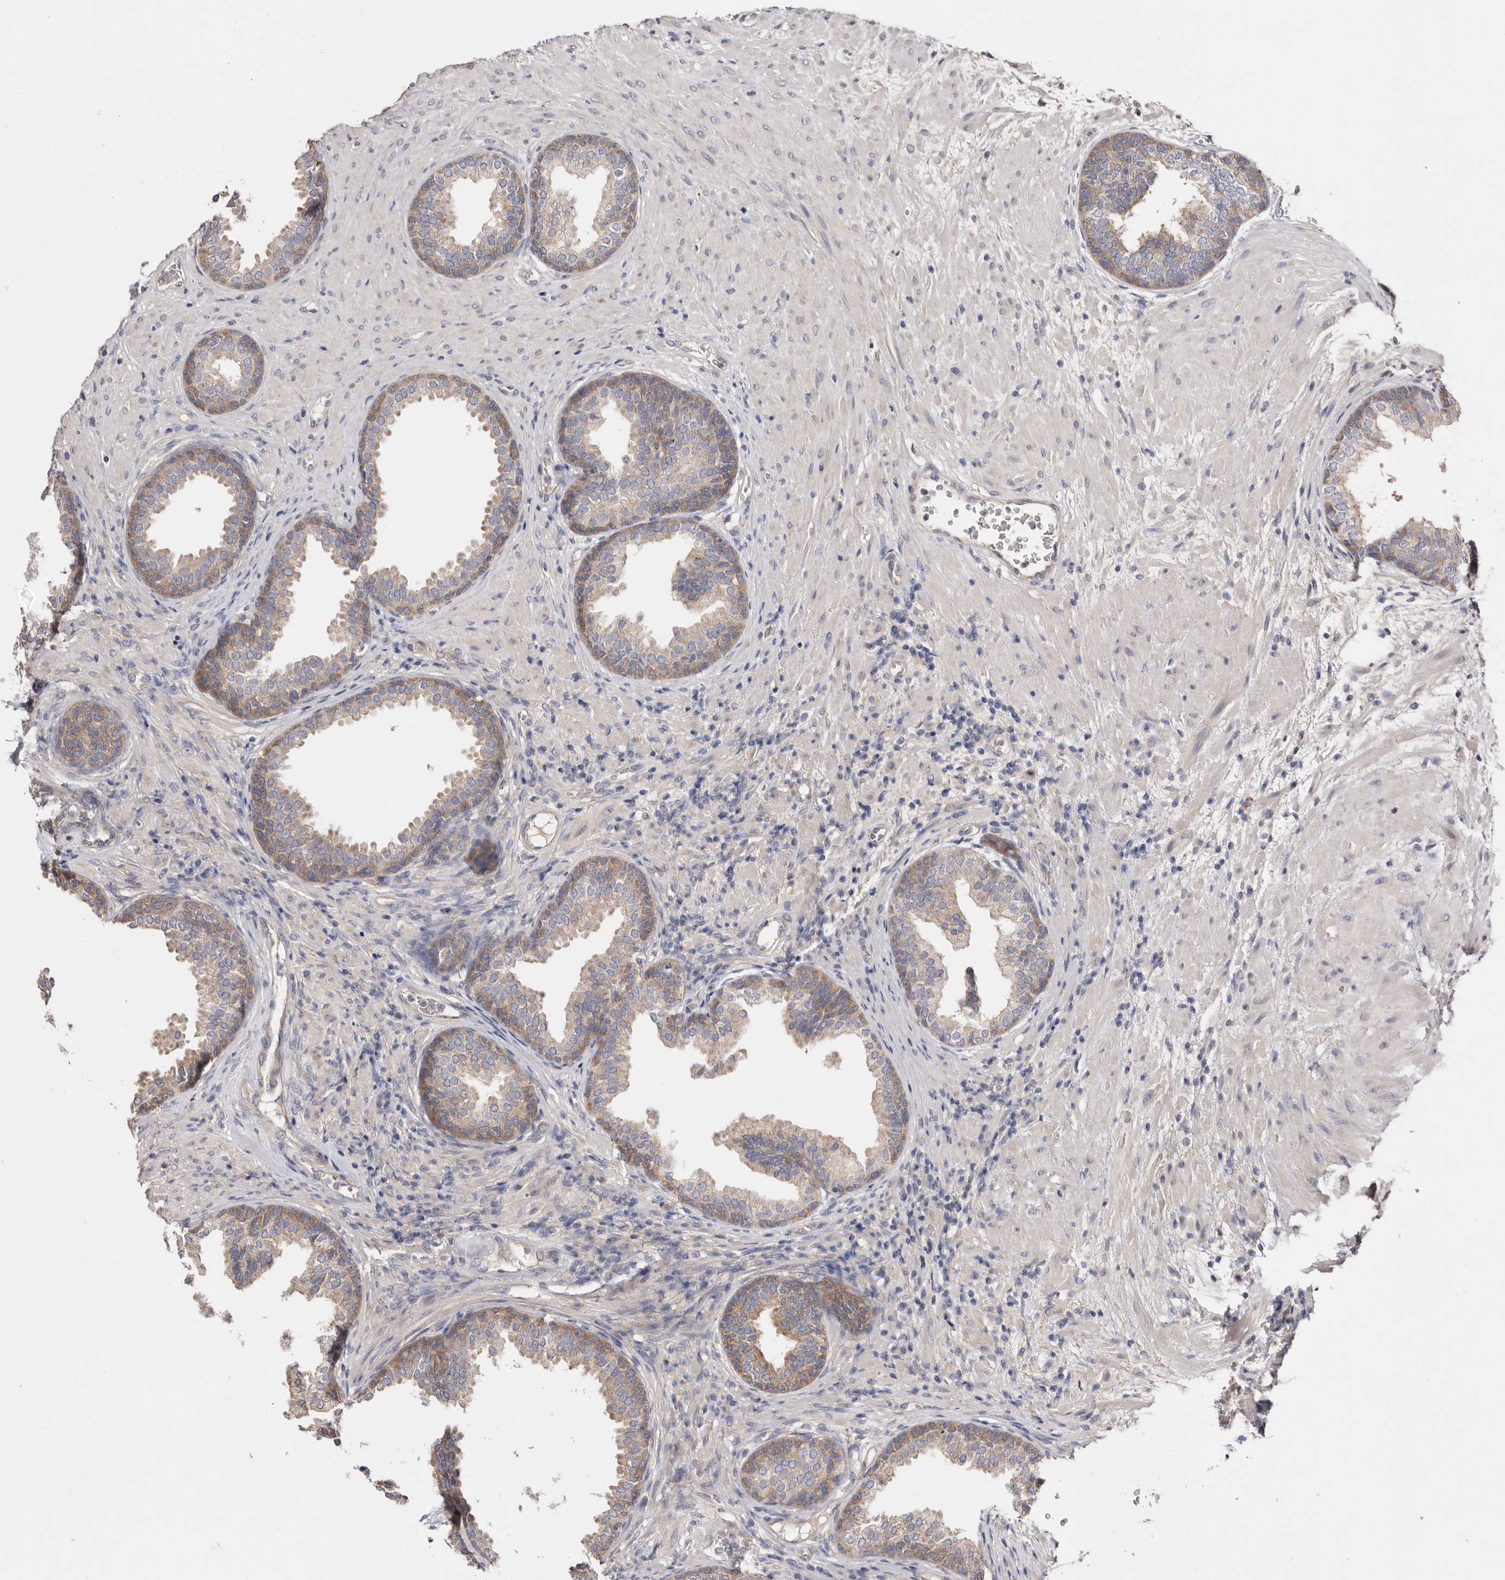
{"staining": {"intensity": "moderate", "quantity": "25%-75%", "location": "cytoplasmic/membranous"}, "tissue": "prostate", "cell_type": "Glandular cells", "image_type": "normal", "snomed": [{"axis": "morphology", "description": "Normal tissue, NOS"}, {"axis": "topography", "description": "Prostate"}], "caption": "Immunohistochemistry (IHC) histopathology image of benign prostate stained for a protein (brown), which displays medium levels of moderate cytoplasmic/membranous staining in about 25%-75% of glandular cells.", "gene": "FAM167B", "patient": {"sex": "male", "age": 76}}